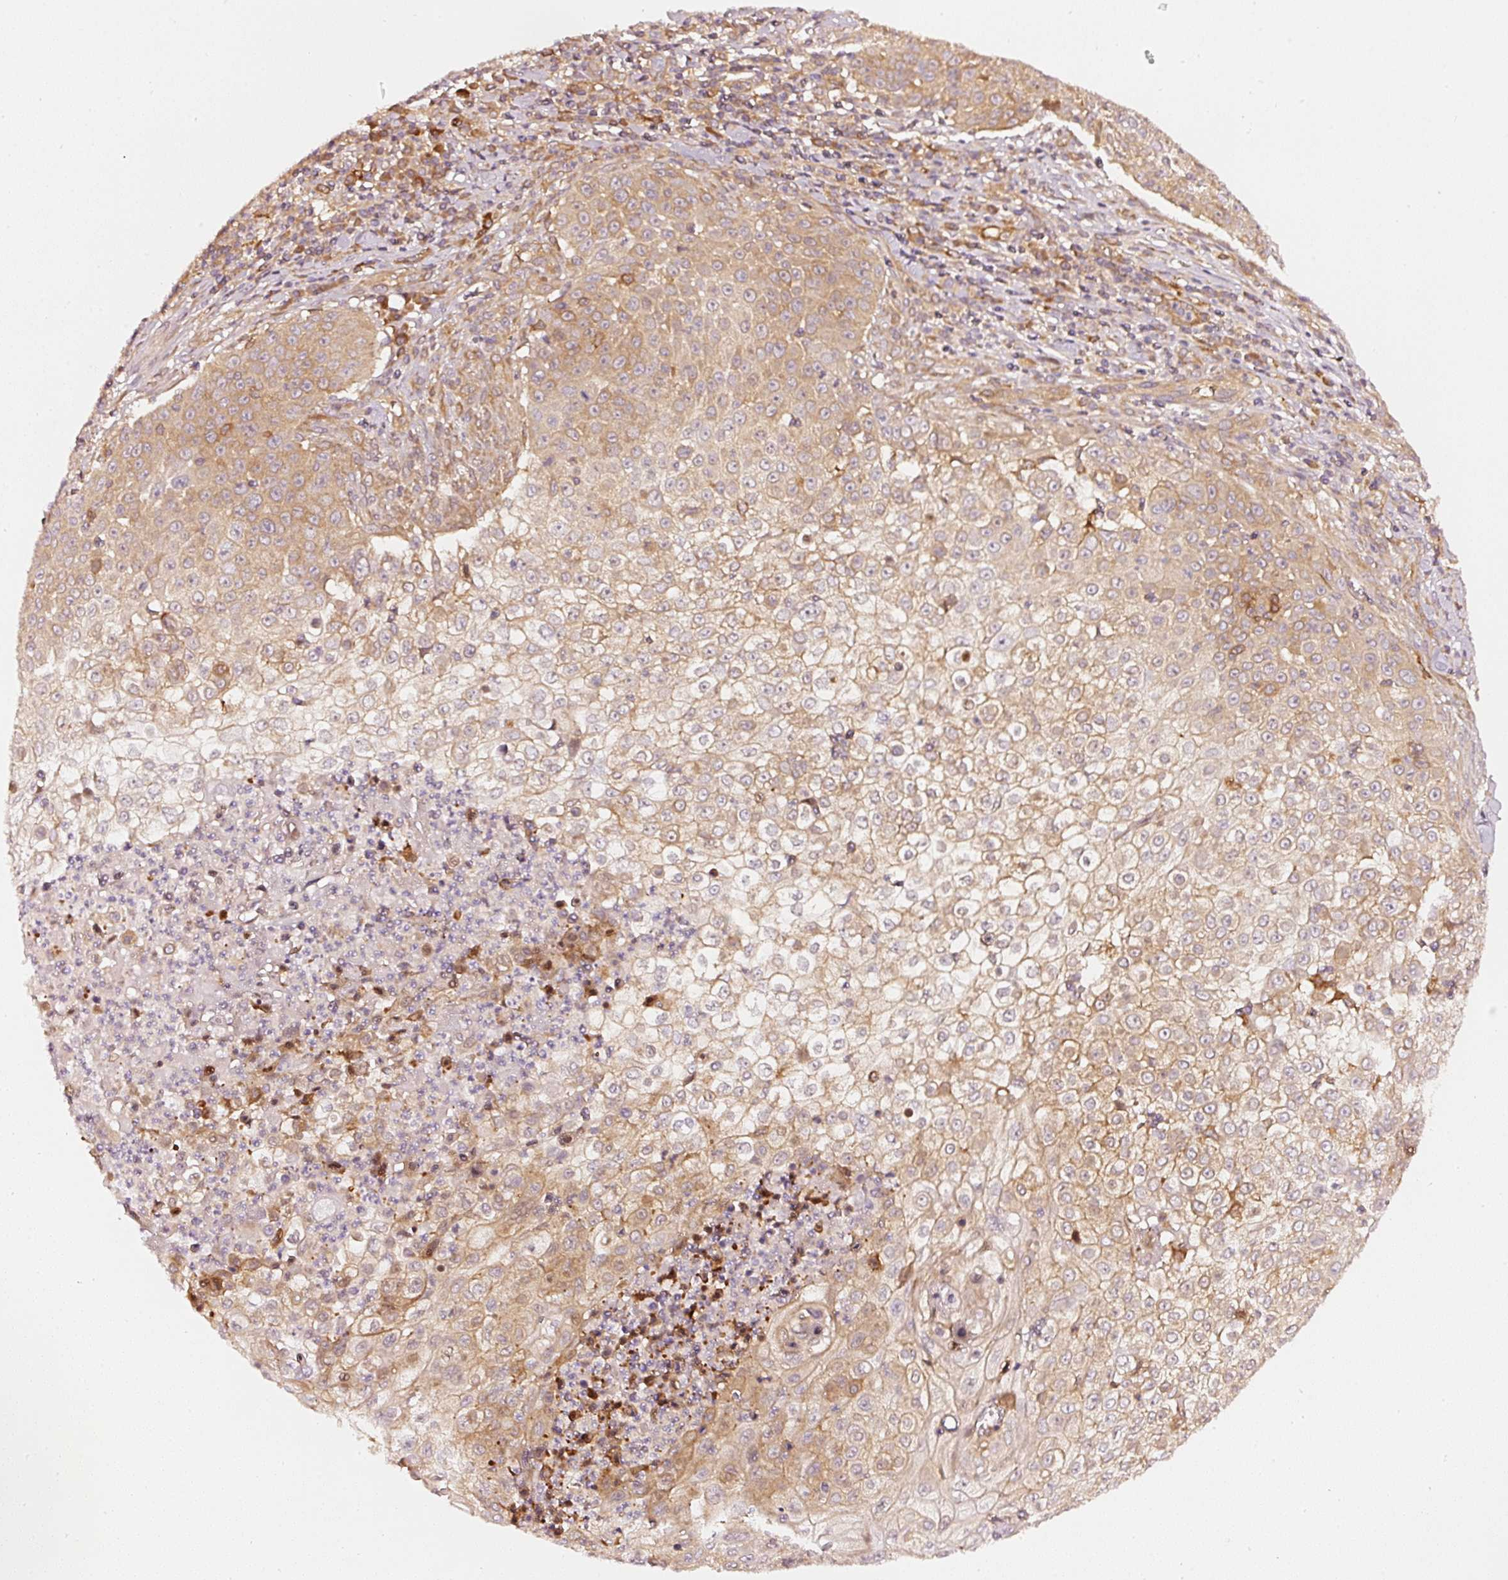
{"staining": {"intensity": "moderate", "quantity": "25%-75%", "location": "cytoplasmic/membranous"}, "tissue": "skin cancer", "cell_type": "Tumor cells", "image_type": "cancer", "snomed": [{"axis": "morphology", "description": "Squamous cell carcinoma, NOS"}, {"axis": "topography", "description": "Skin"}], "caption": "Skin cancer (squamous cell carcinoma) tissue exhibits moderate cytoplasmic/membranous staining in about 25%-75% of tumor cells", "gene": "ASMTL", "patient": {"sex": "male", "age": 24}}